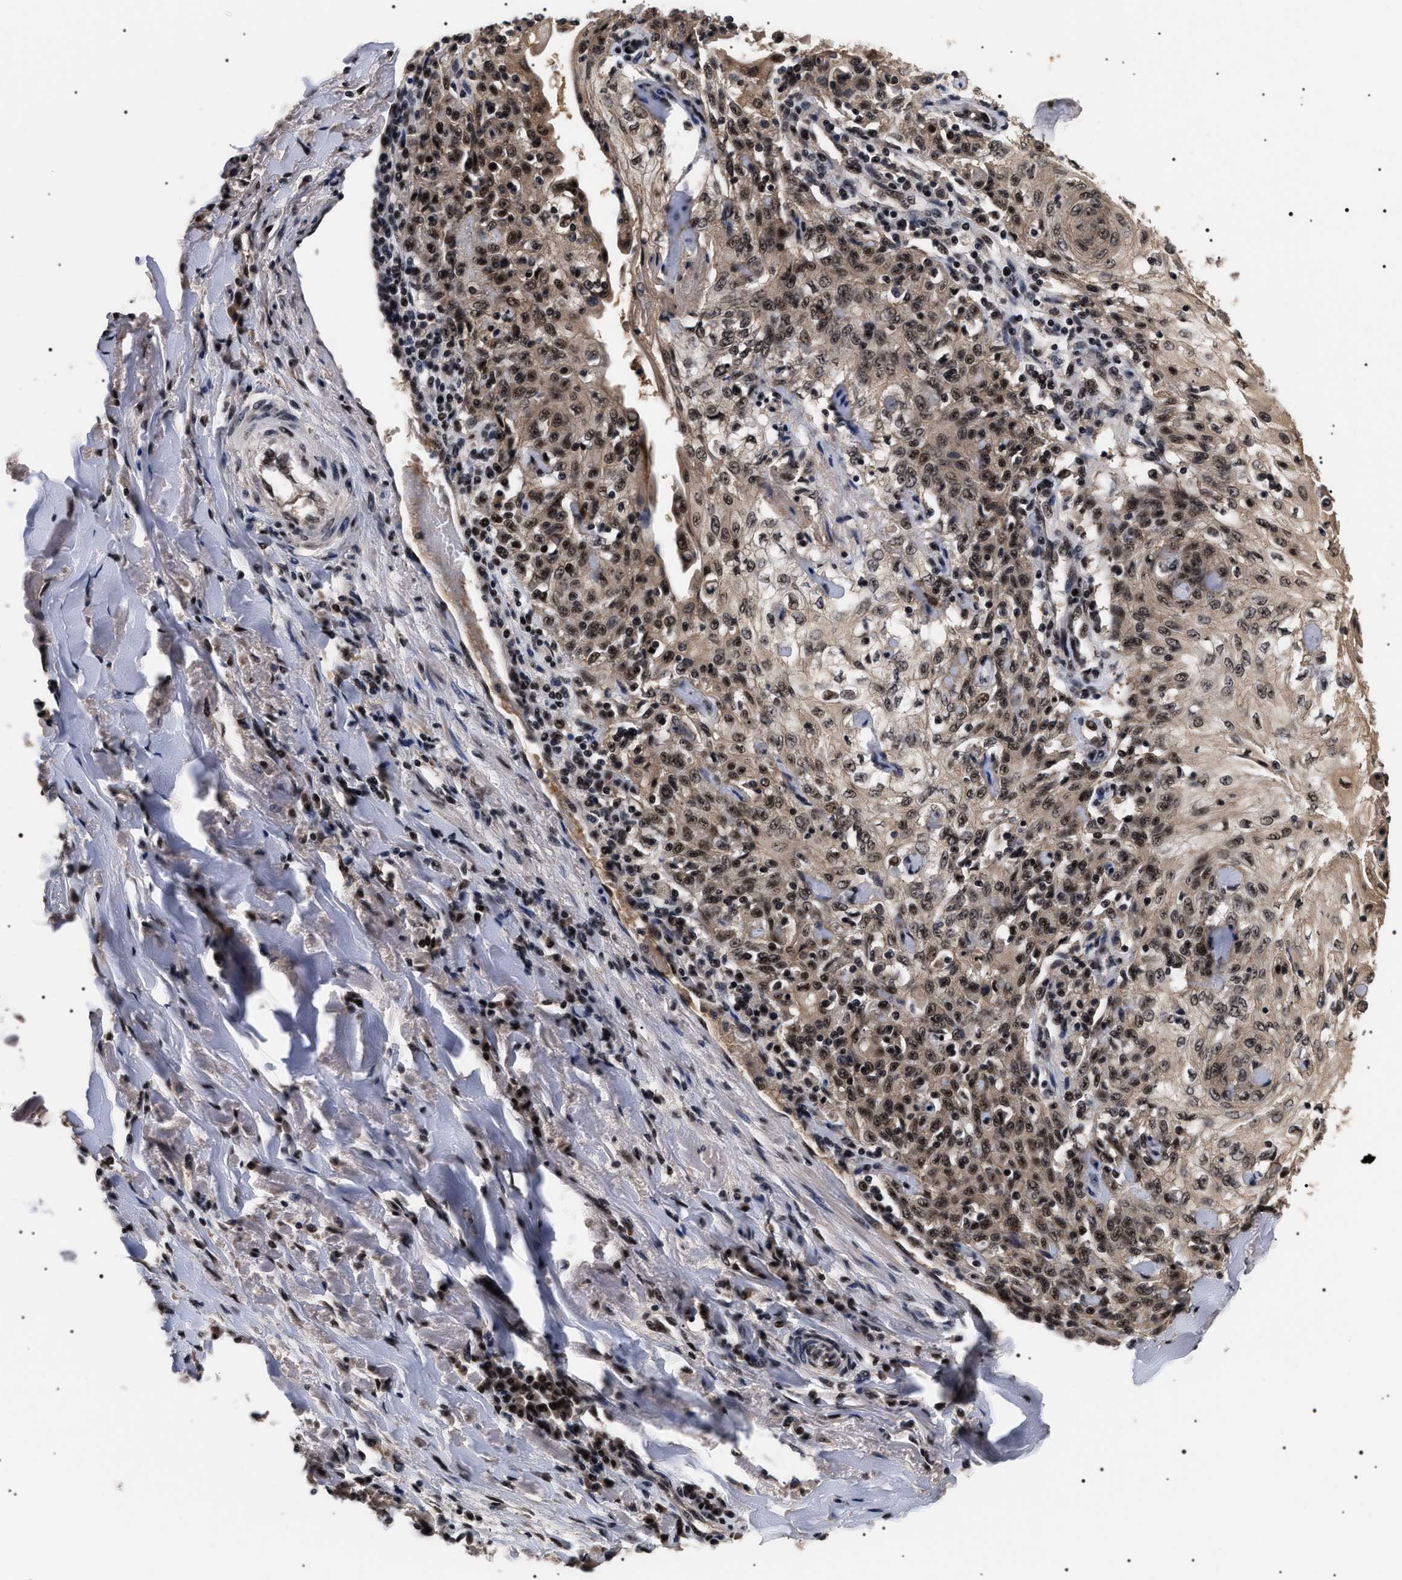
{"staining": {"intensity": "moderate", "quantity": ">75%", "location": "nuclear"}, "tissue": "skin cancer", "cell_type": "Tumor cells", "image_type": "cancer", "snomed": [{"axis": "morphology", "description": "Squamous cell carcinoma, NOS"}, {"axis": "morphology", "description": "Squamous cell carcinoma, metastatic, NOS"}, {"axis": "topography", "description": "Skin"}, {"axis": "topography", "description": "Lymph node"}], "caption": "There is medium levels of moderate nuclear staining in tumor cells of skin cancer, as demonstrated by immunohistochemical staining (brown color).", "gene": "CAAP1", "patient": {"sex": "male", "age": 75}}